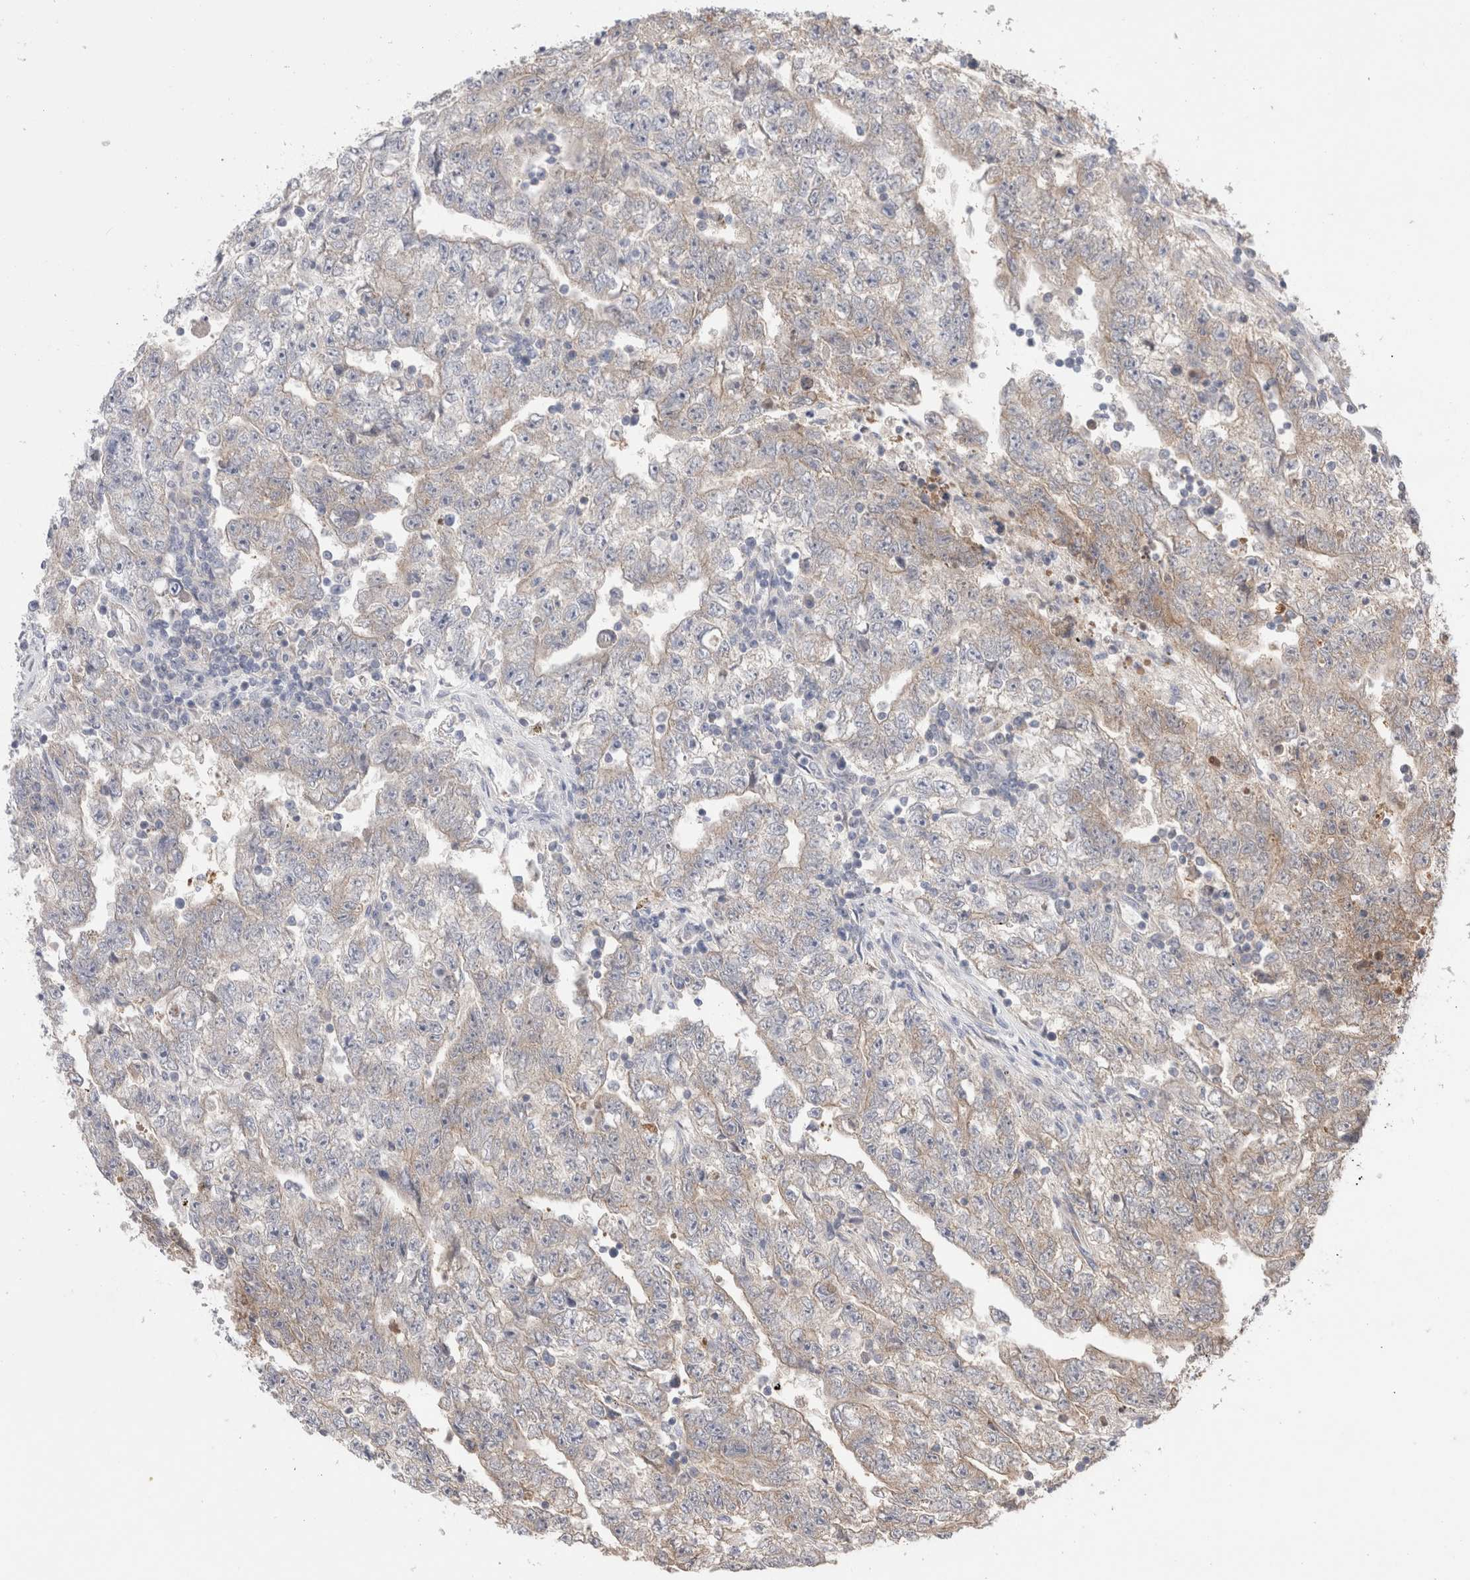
{"staining": {"intensity": "weak", "quantity": "25%-75%", "location": "cytoplasmic/membranous"}, "tissue": "testis cancer", "cell_type": "Tumor cells", "image_type": "cancer", "snomed": [{"axis": "morphology", "description": "Carcinoma, Embryonal, NOS"}, {"axis": "topography", "description": "Testis"}], "caption": "High-power microscopy captured an immunohistochemistry (IHC) image of testis cancer (embryonal carcinoma), revealing weak cytoplasmic/membranous expression in approximately 25%-75% of tumor cells.", "gene": "IFT74", "patient": {"sex": "male", "age": 25}}